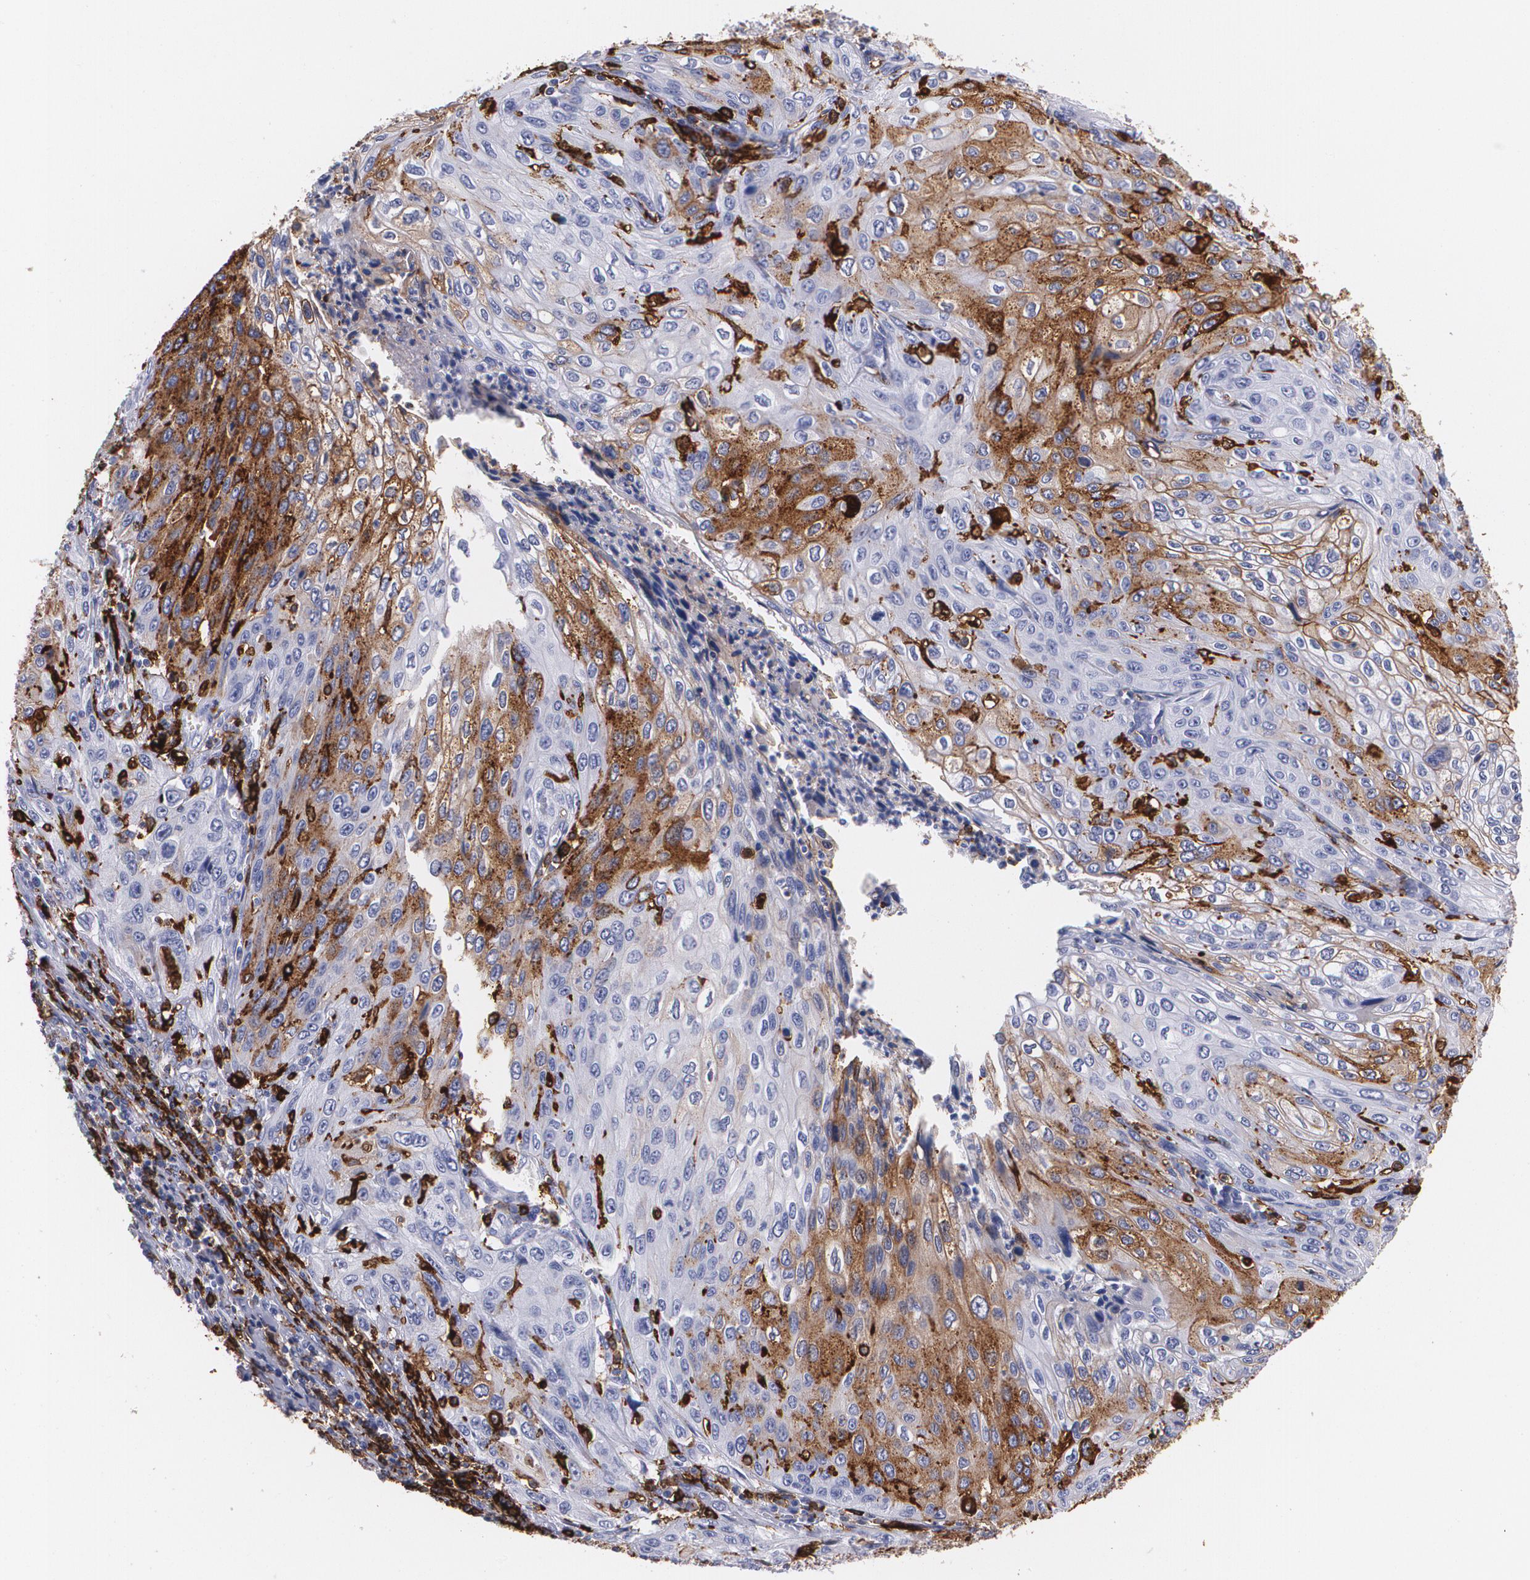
{"staining": {"intensity": "moderate", "quantity": "25%-75%", "location": "cytoplasmic/membranous"}, "tissue": "cervical cancer", "cell_type": "Tumor cells", "image_type": "cancer", "snomed": [{"axis": "morphology", "description": "Squamous cell carcinoma, NOS"}, {"axis": "topography", "description": "Cervix"}], "caption": "Immunohistochemical staining of squamous cell carcinoma (cervical) reveals medium levels of moderate cytoplasmic/membranous expression in about 25%-75% of tumor cells.", "gene": "HLA-DRA", "patient": {"sex": "female", "age": 32}}